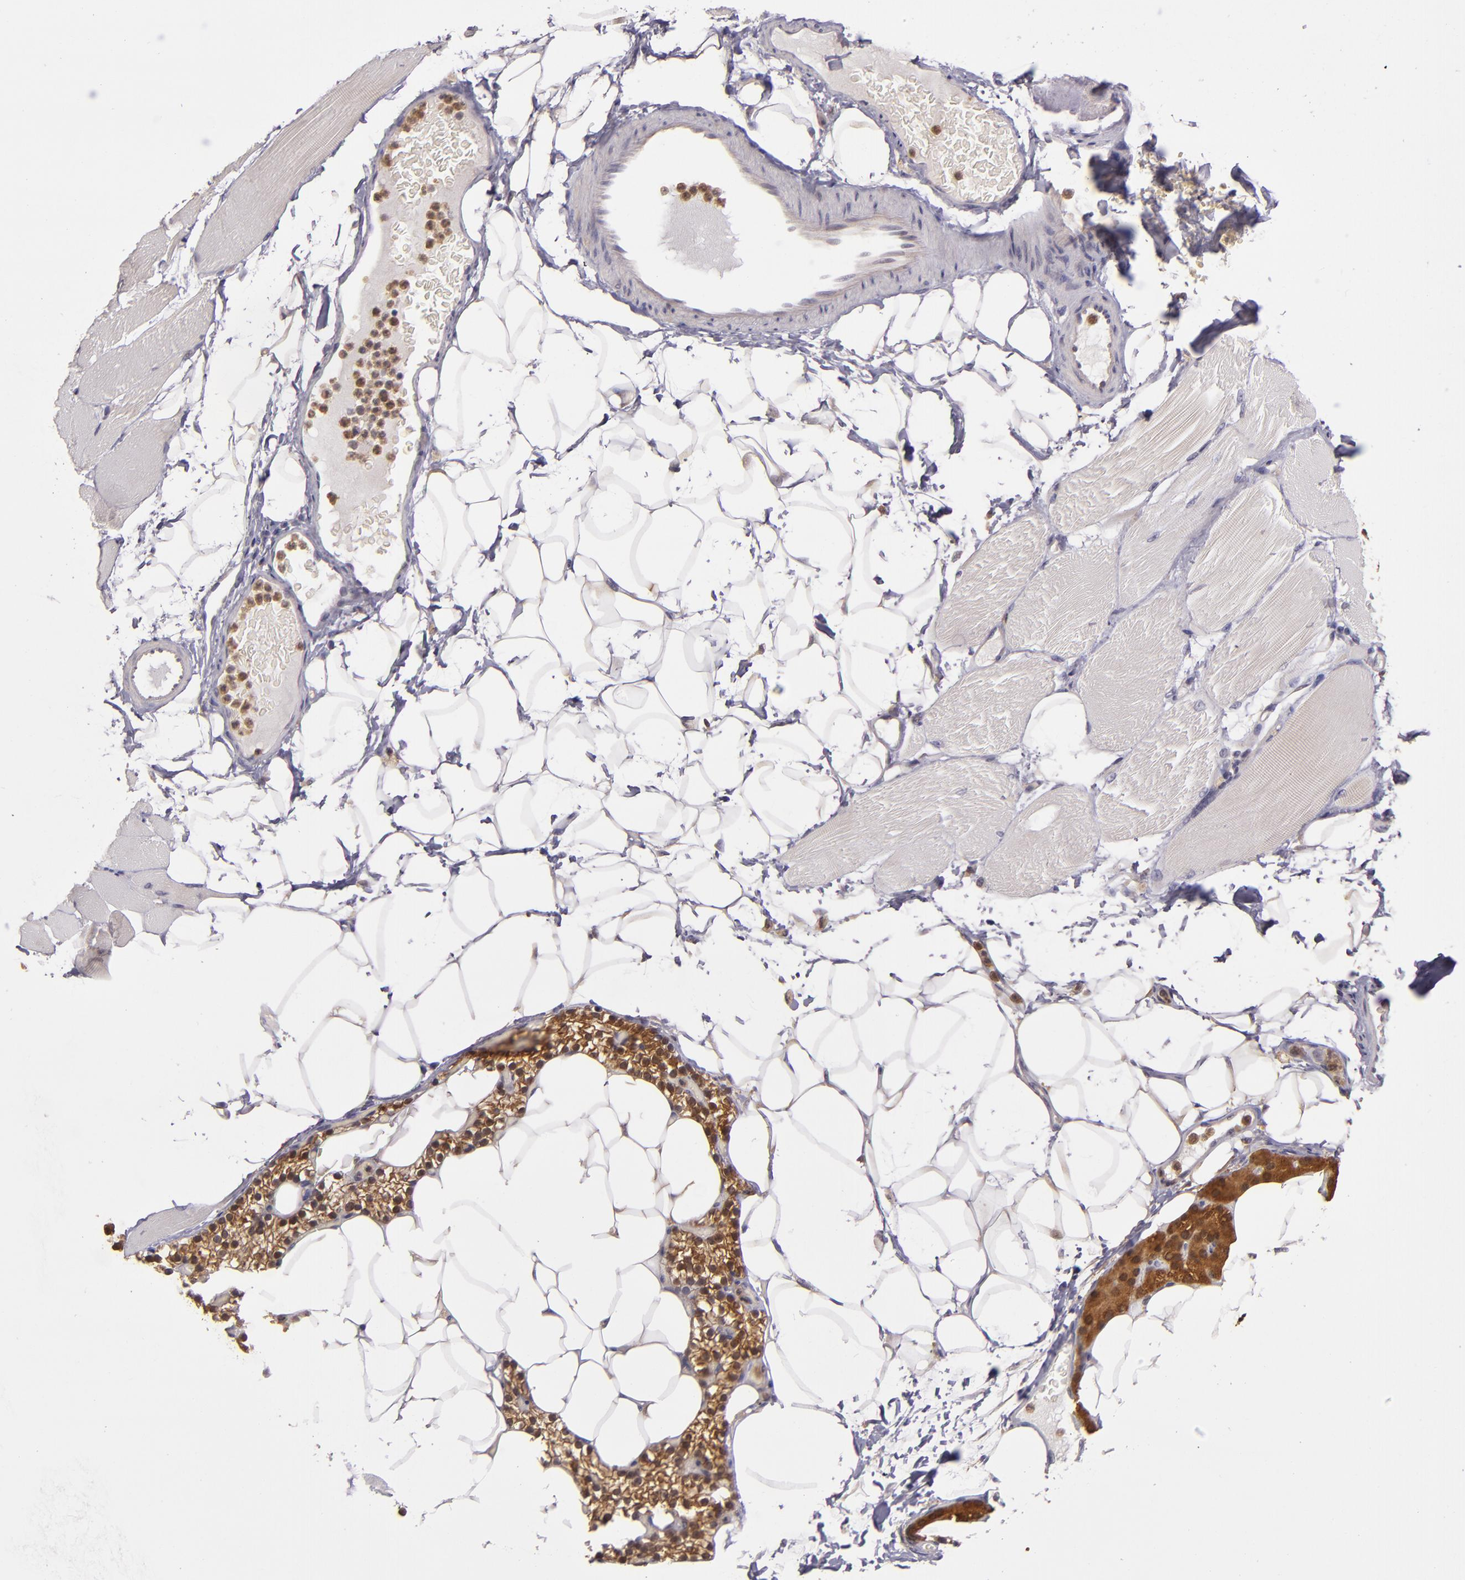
{"staining": {"intensity": "negative", "quantity": "none", "location": "none"}, "tissue": "skeletal muscle", "cell_type": "Myocytes", "image_type": "normal", "snomed": [{"axis": "morphology", "description": "Normal tissue, NOS"}, {"axis": "topography", "description": "Skeletal muscle"}, {"axis": "topography", "description": "Parathyroid gland"}], "caption": "Immunohistochemistry (IHC) of normal skeletal muscle shows no expression in myocytes.", "gene": "FHIT", "patient": {"sex": "female", "age": 37}}